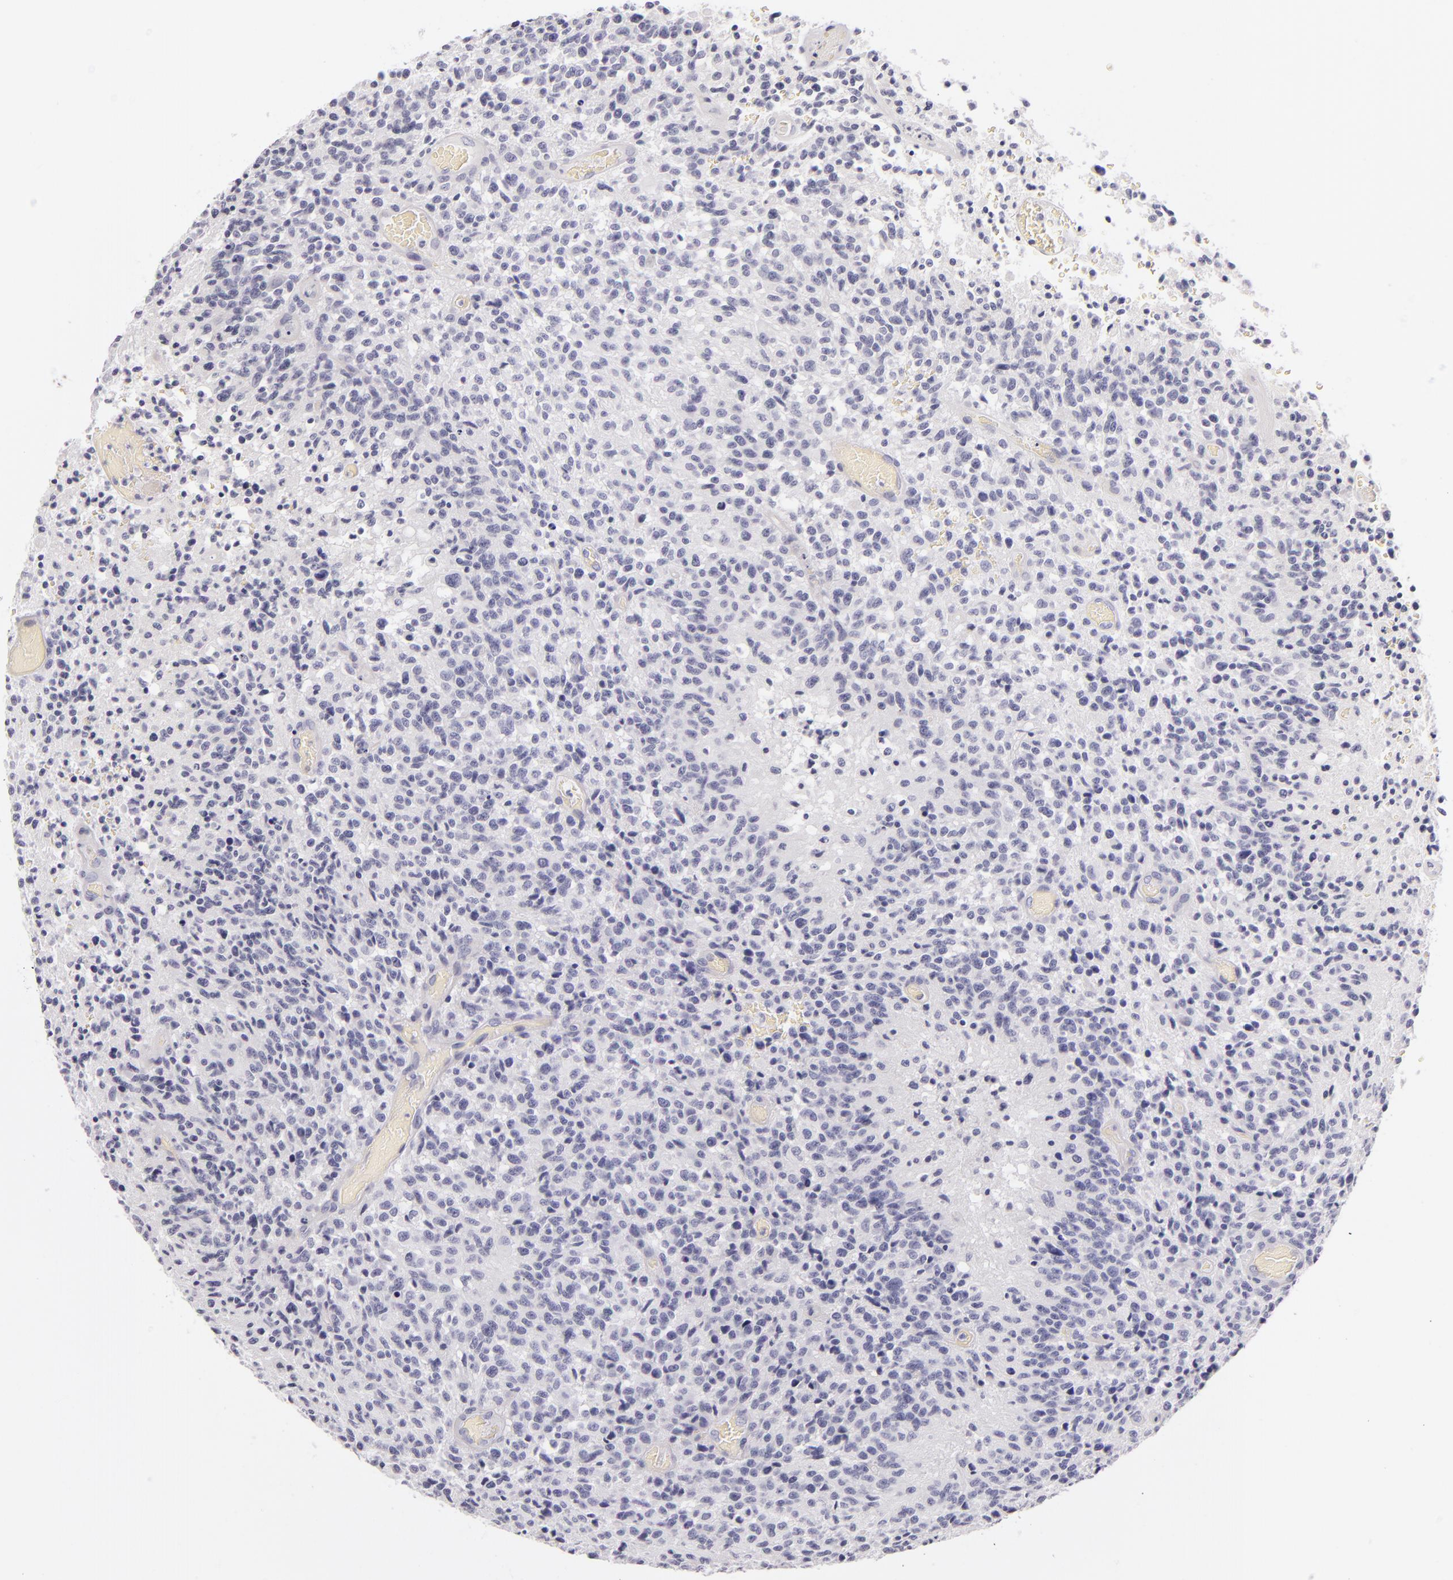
{"staining": {"intensity": "negative", "quantity": "none", "location": "none"}, "tissue": "glioma", "cell_type": "Tumor cells", "image_type": "cancer", "snomed": [{"axis": "morphology", "description": "Glioma, malignant, High grade"}, {"axis": "topography", "description": "Brain"}], "caption": "Tumor cells show no significant protein positivity in glioma. Brightfield microscopy of IHC stained with DAB (brown) and hematoxylin (blue), captured at high magnification.", "gene": "FABP1", "patient": {"sex": "male", "age": 36}}